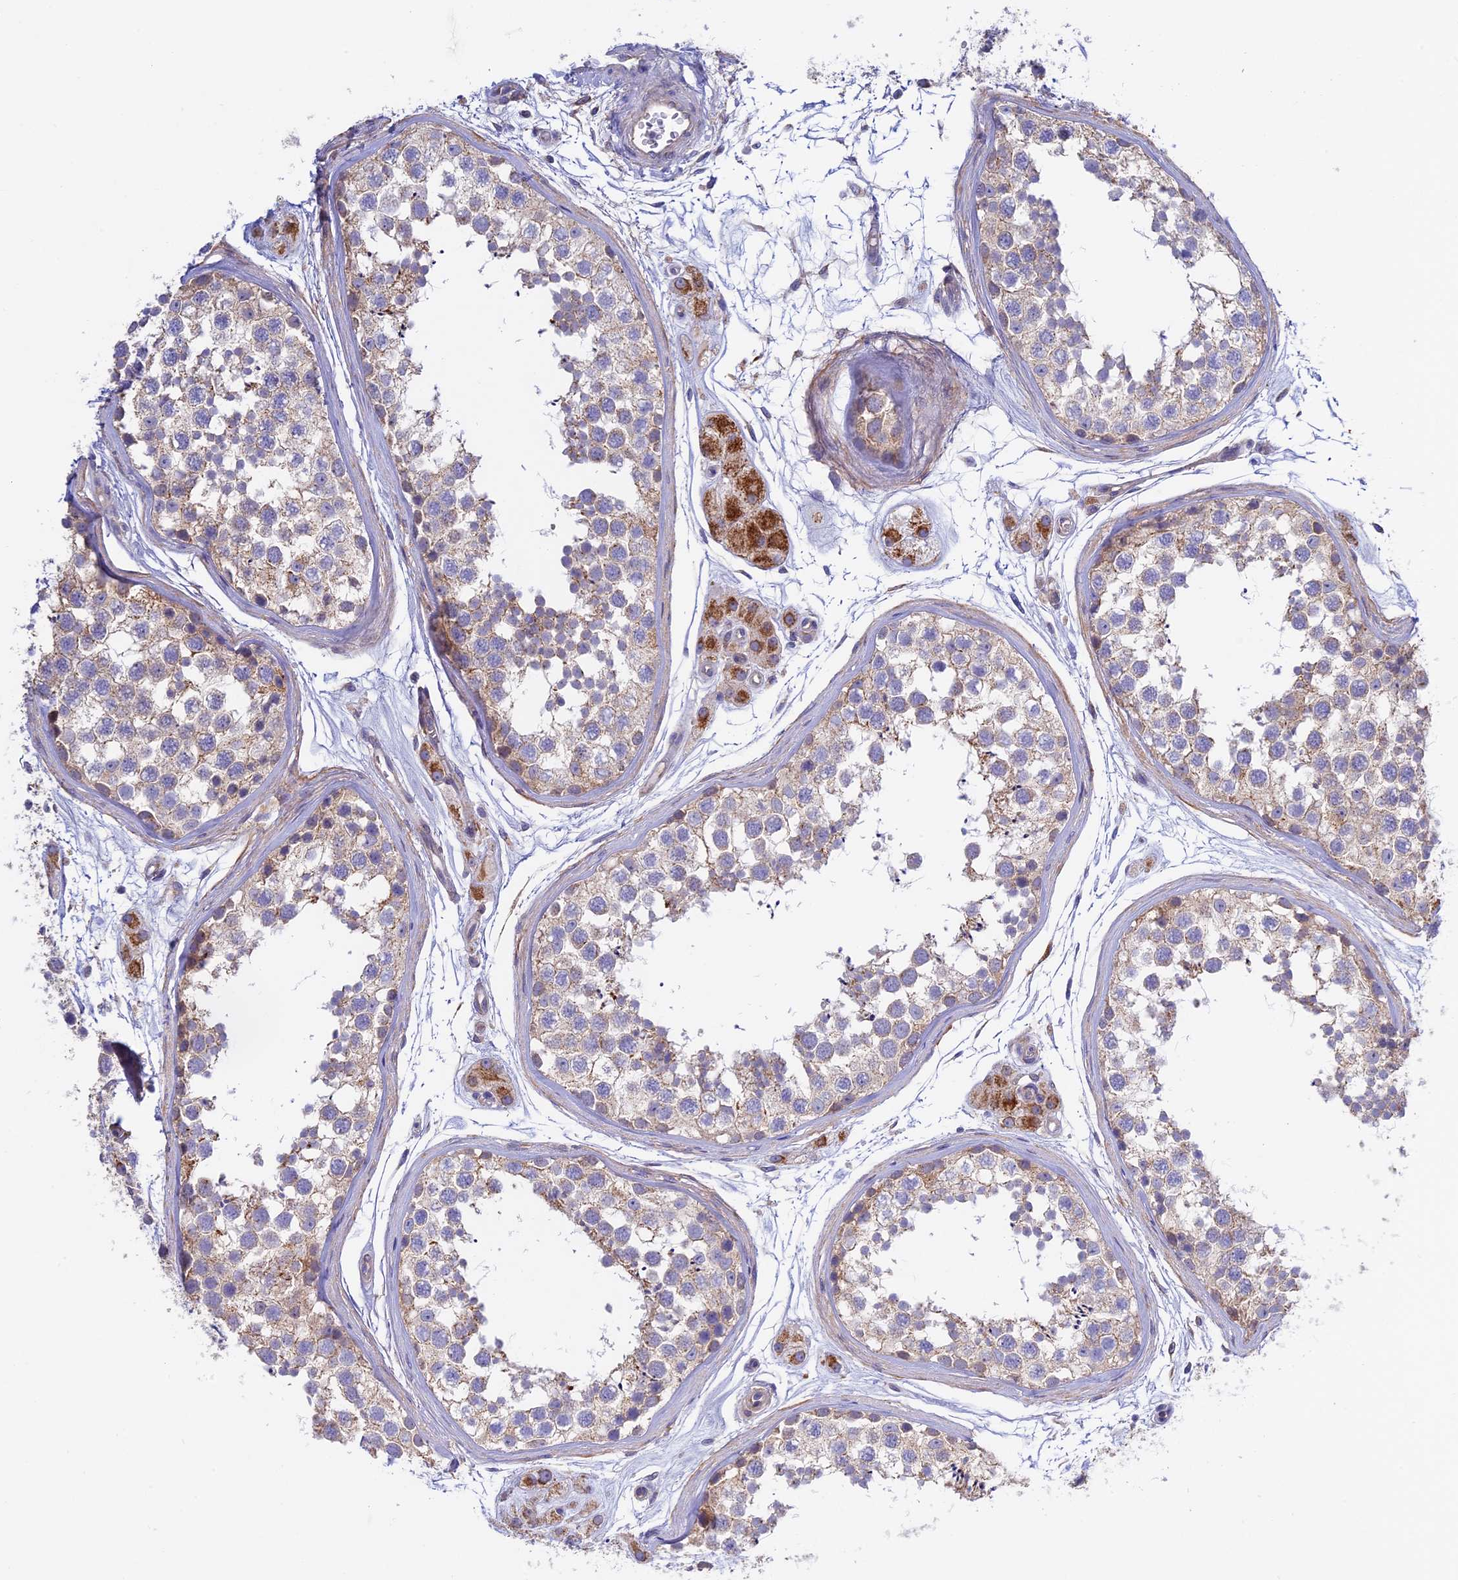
{"staining": {"intensity": "moderate", "quantity": "<25%", "location": "cytoplasmic/membranous"}, "tissue": "testis", "cell_type": "Cells in seminiferous ducts", "image_type": "normal", "snomed": [{"axis": "morphology", "description": "Normal tissue, NOS"}, {"axis": "topography", "description": "Testis"}], "caption": "IHC staining of unremarkable testis, which displays low levels of moderate cytoplasmic/membranous expression in approximately <25% of cells in seminiferous ducts indicating moderate cytoplasmic/membranous protein expression. The staining was performed using DAB (brown) for protein detection and nuclei were counterstained in hematoxylin (blue).", "gene": "ETFDH", "patient": {"sex": "male", "age": 56}}